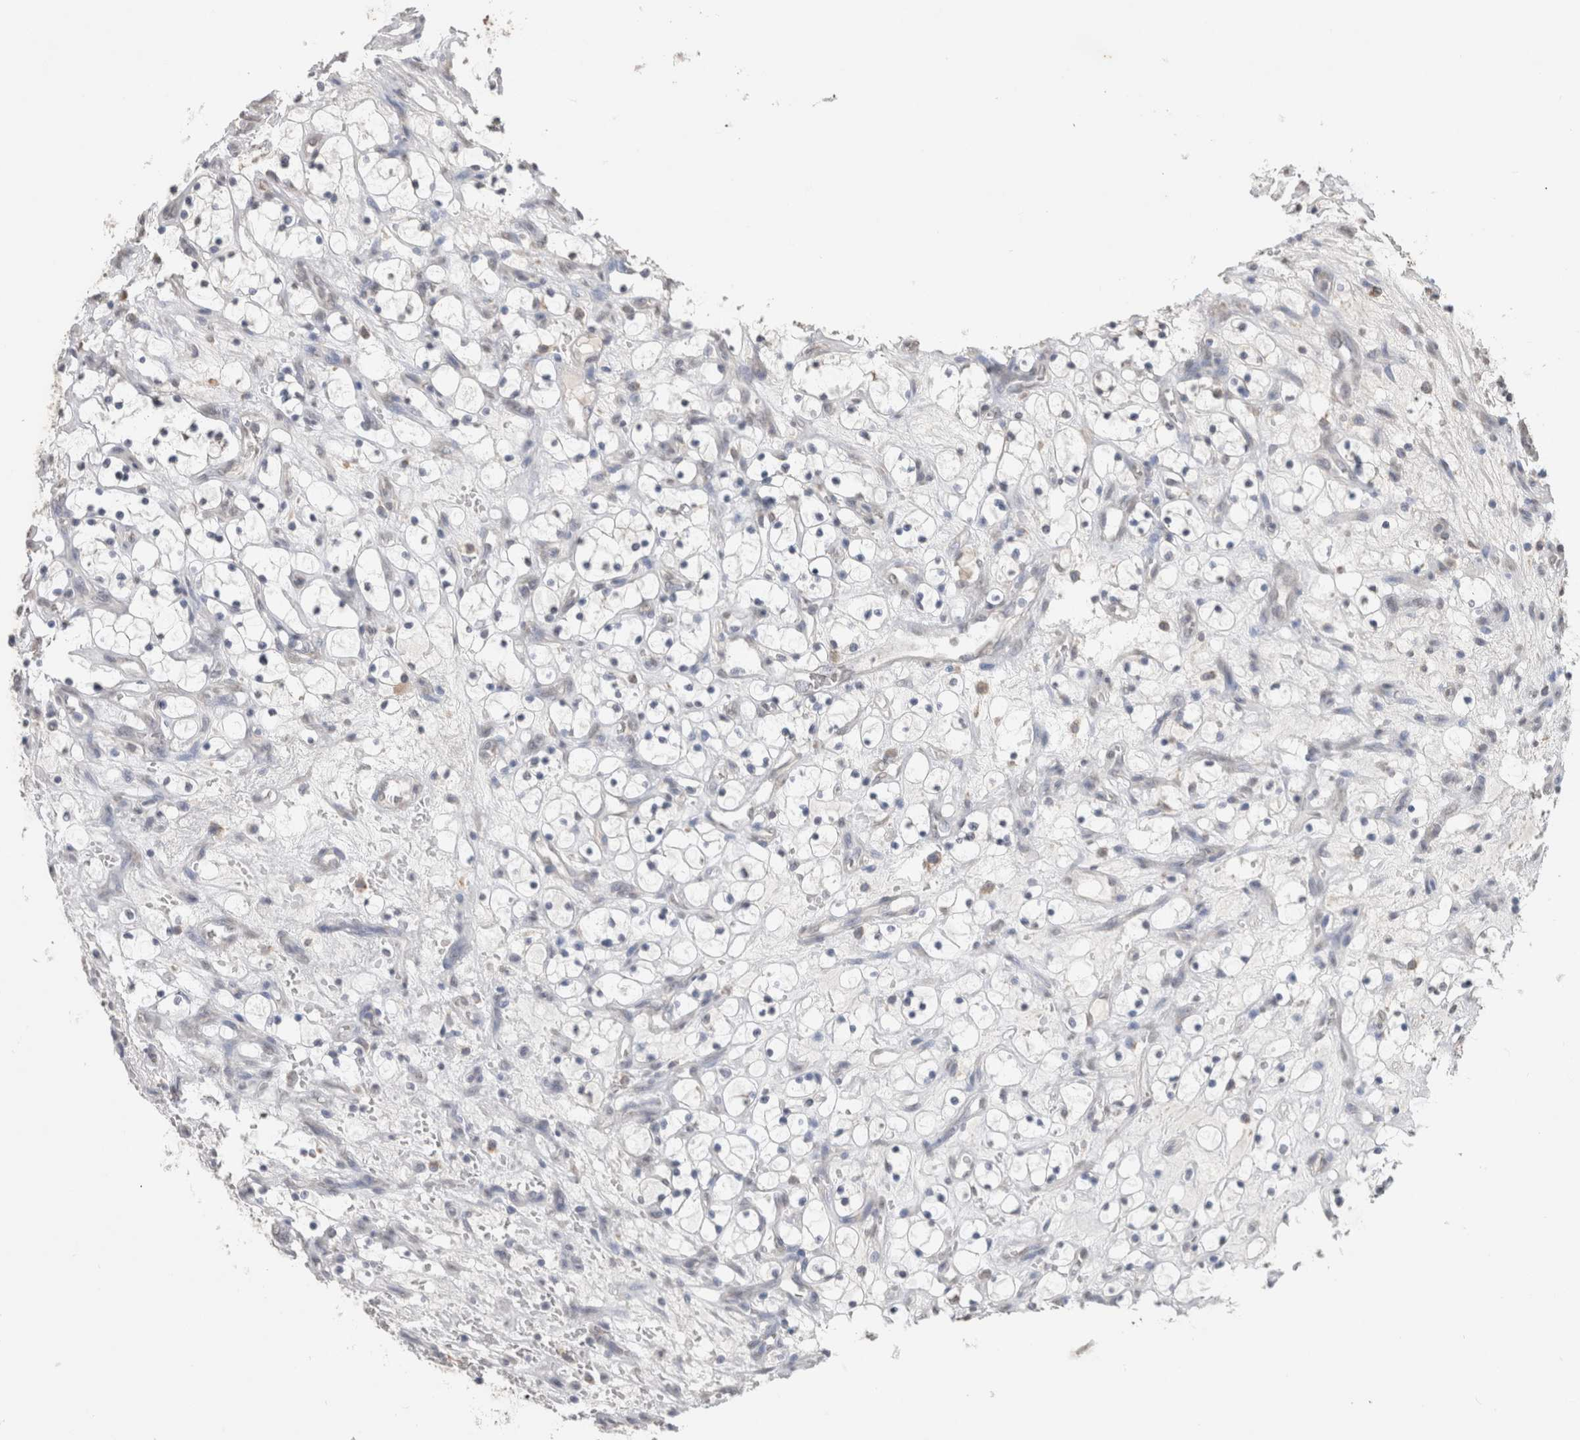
{"staining": {"intensity": "negative", "quantity": "none", "location": "none"}, "tissue": "renal cancer", "cell_type": "Tumor cells", "image_type": "cancer", "snomed": [{"axis": "morphology", "description": "Adenocarcinoma, NOS"}, {"axis": "topography", "description": "Kidney"}], "caption": "The photomicrograph demonstrates no staining of tumor cells in renal cancer.", "gene": "NOMO1", "patient": {"sex": "female", "age": 69}}